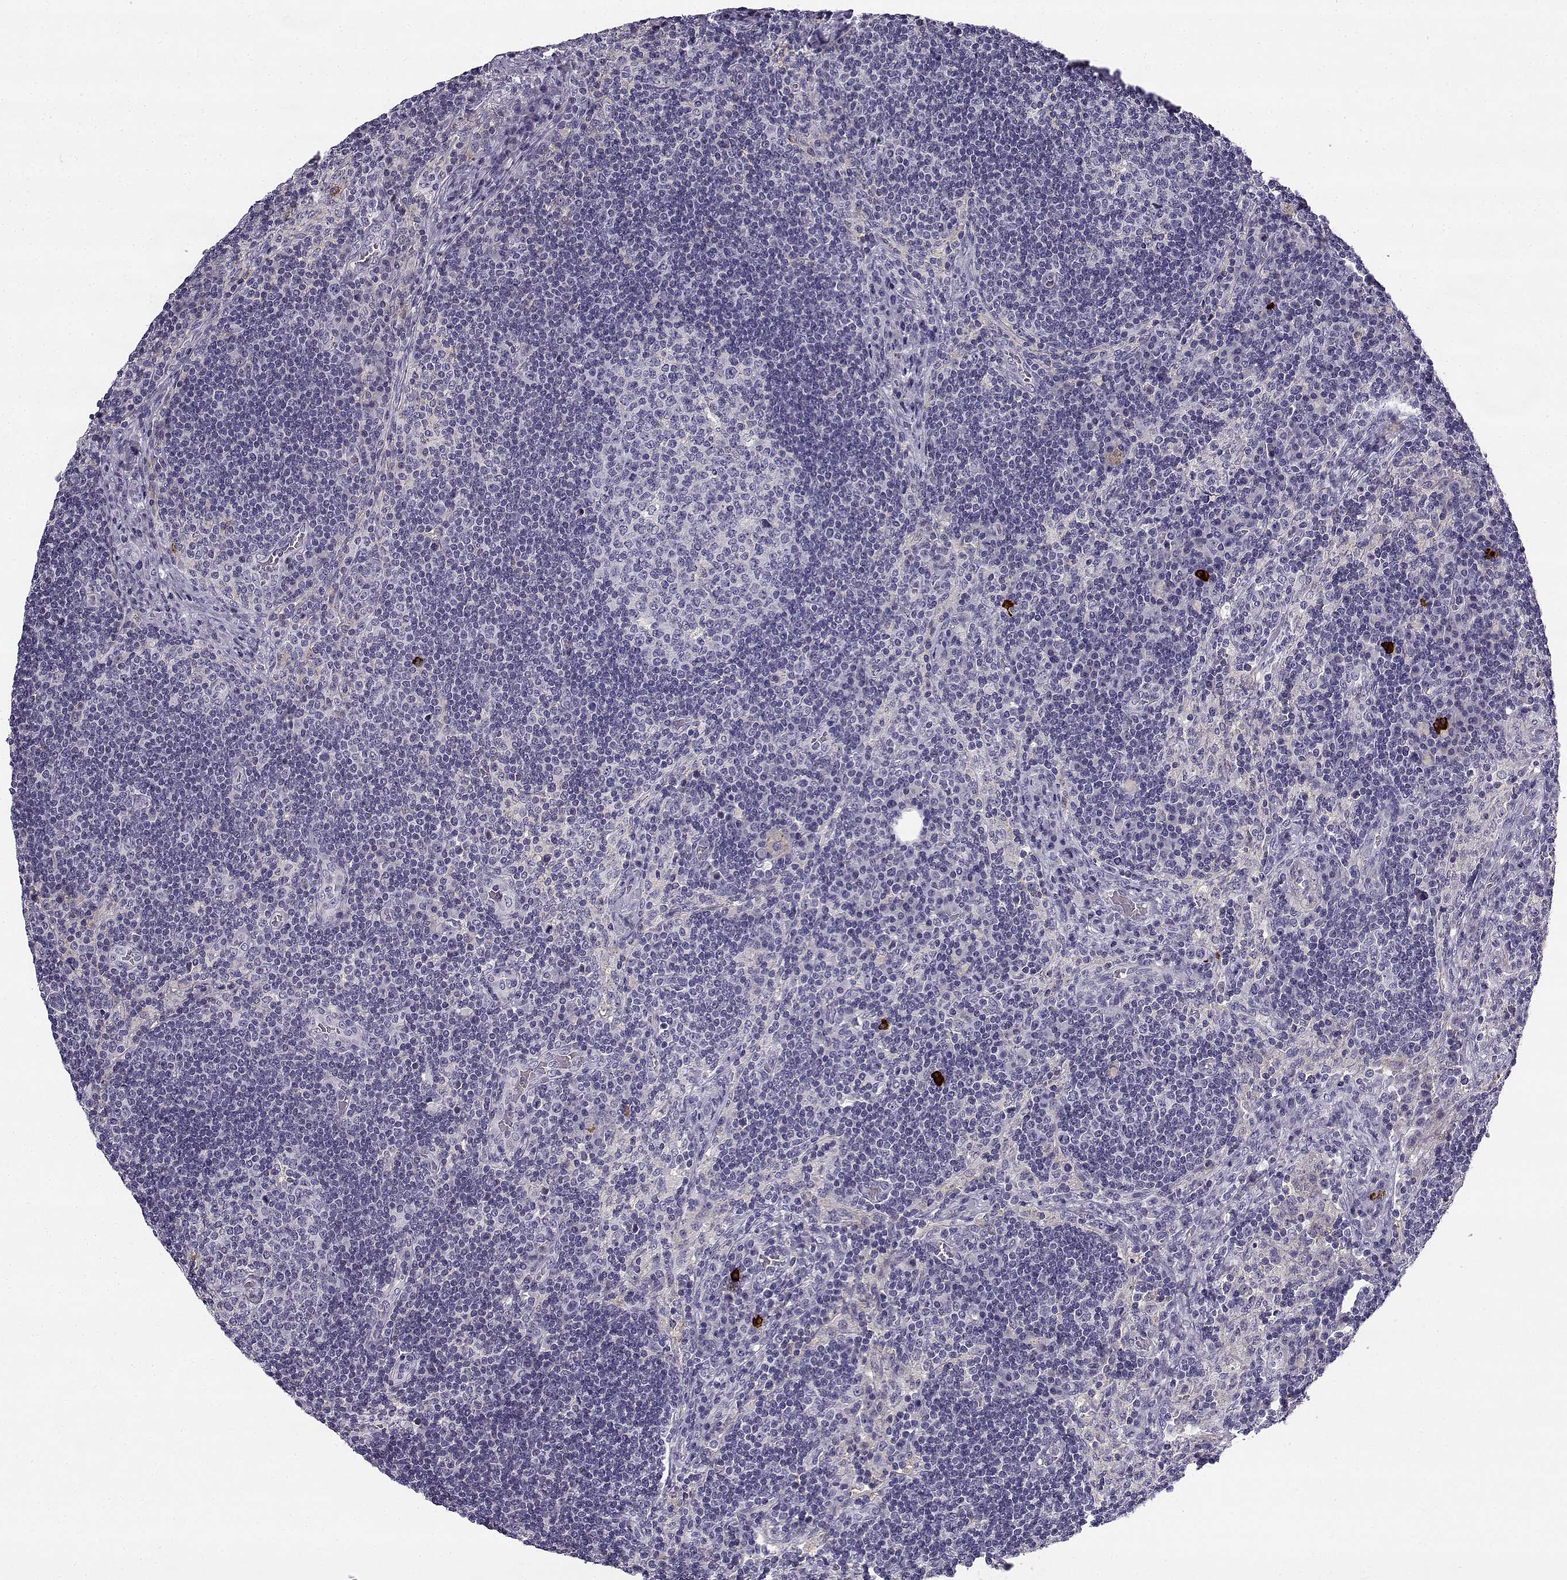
{"staining": {"intensity": "negative", "quantity": "none", "location": "none"}, "tissue": "lymph node", "cell_type": "Germinal center cells", "image_type": "normal", "snomed": [{"axis": "morphology", "description": "Normal tissue, NOS"}, {"axis": "topography", "description": "Lymph node"}], "caption": "An image of human lymph node is negative for staining in germinal center cells. (DAB IHC with hematoxylin counter stain).", "gene": "CREB3L3", "patient": {"sex": "male", "age": 63}}